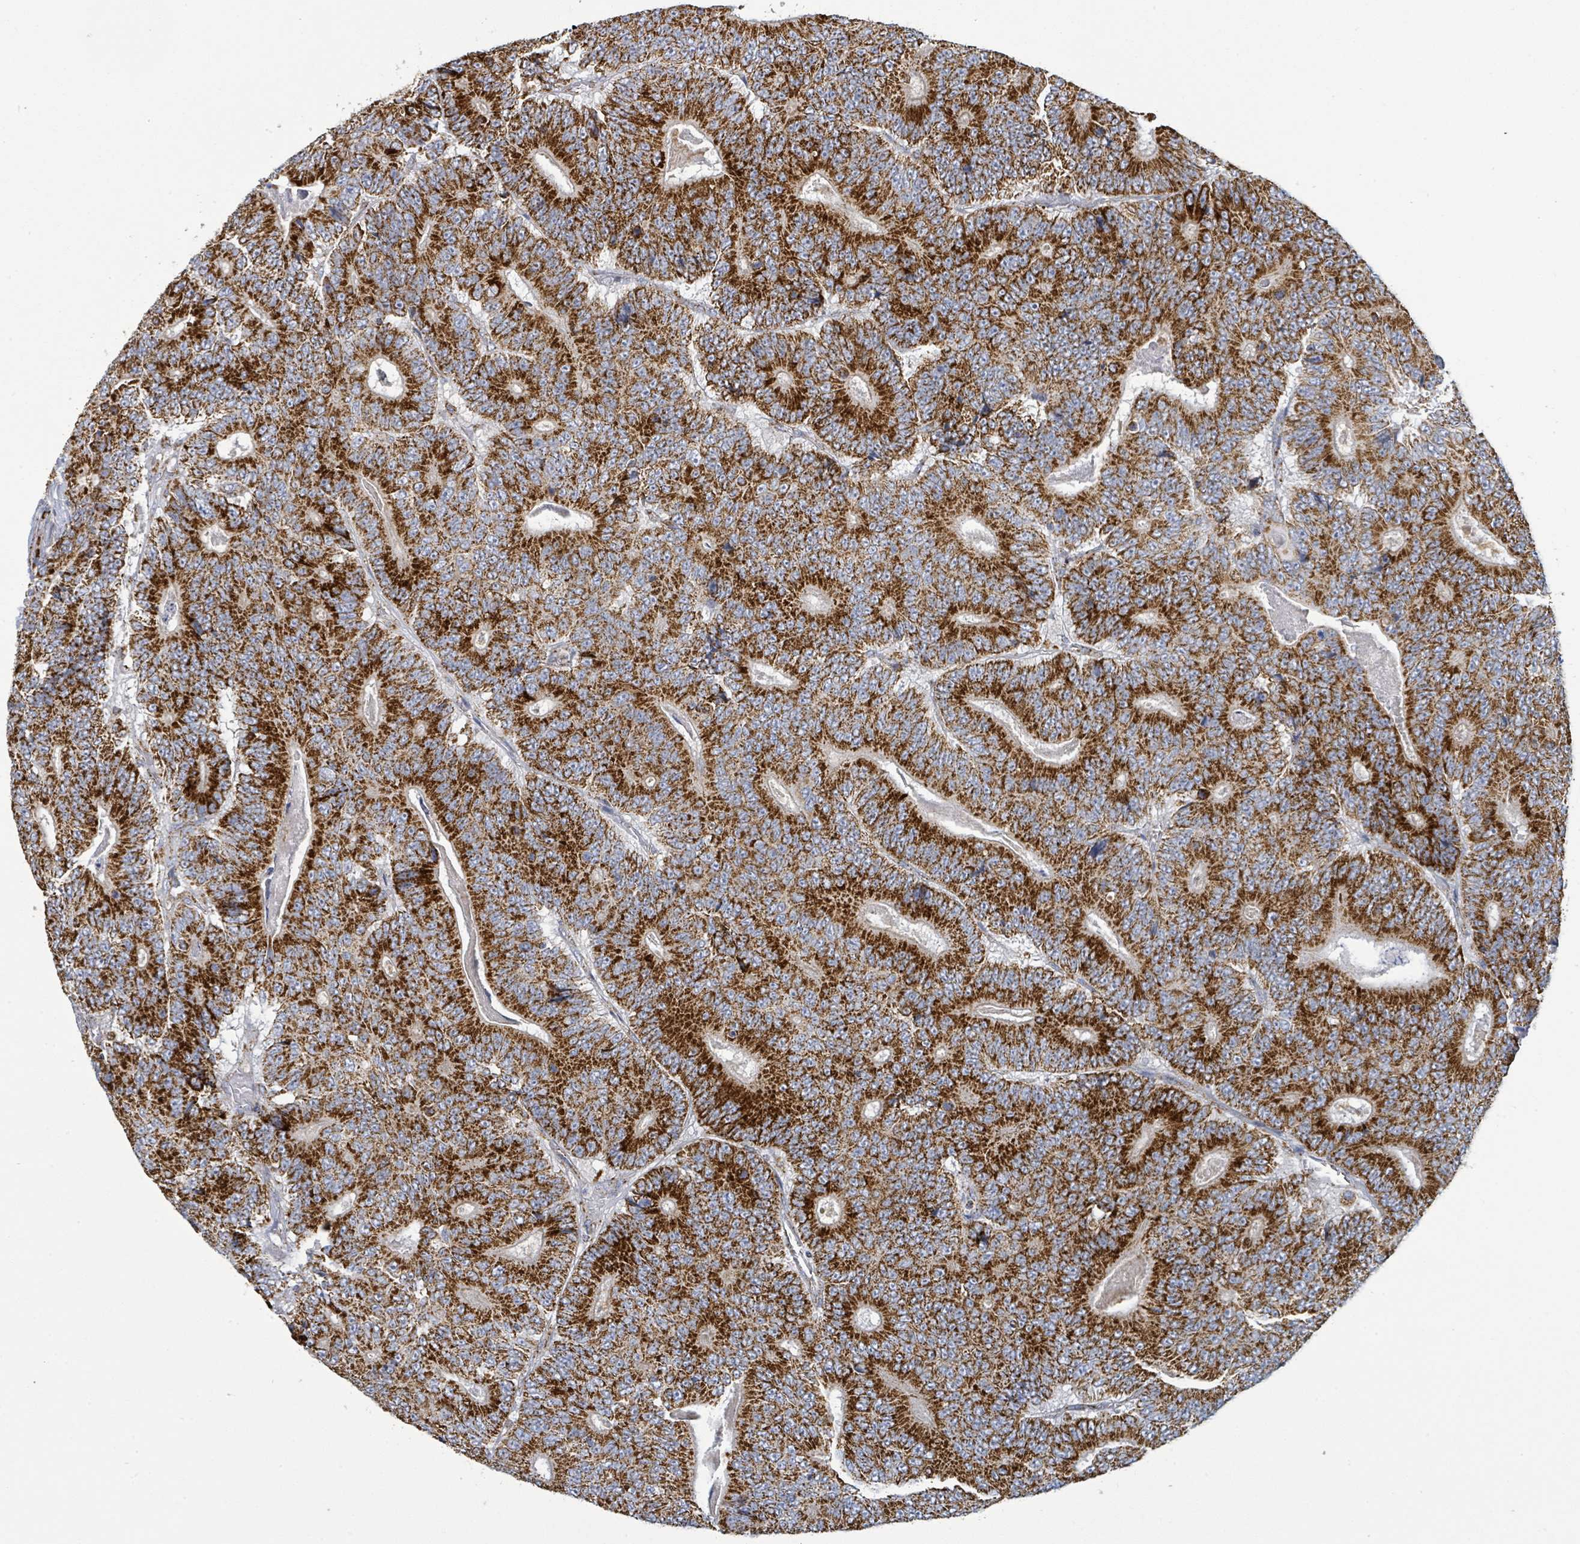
{"staining": {"intensity": "strong", "quantity": ">75%", "location": "cytoplasmic/membranous"}, "tissue": "colorectal cancer", "cell_type": "Tumor cells", "image_type": "cancer", "snomed": [{"axis": "morphology", "description": "Adenocarcinoma, NOS"}, {"axis": "topography", "description": "Colon"}], "caption": "Colorectal cancer (adenocarcinoma) stained with DAB immunohistochemistry (IHC) demonstrates high levels of strong cytoplasmic/membranous expression in about >75% of tumor cells.", "gene": "SUCLG2", "patient": {"sex": "male", "age": 83}}